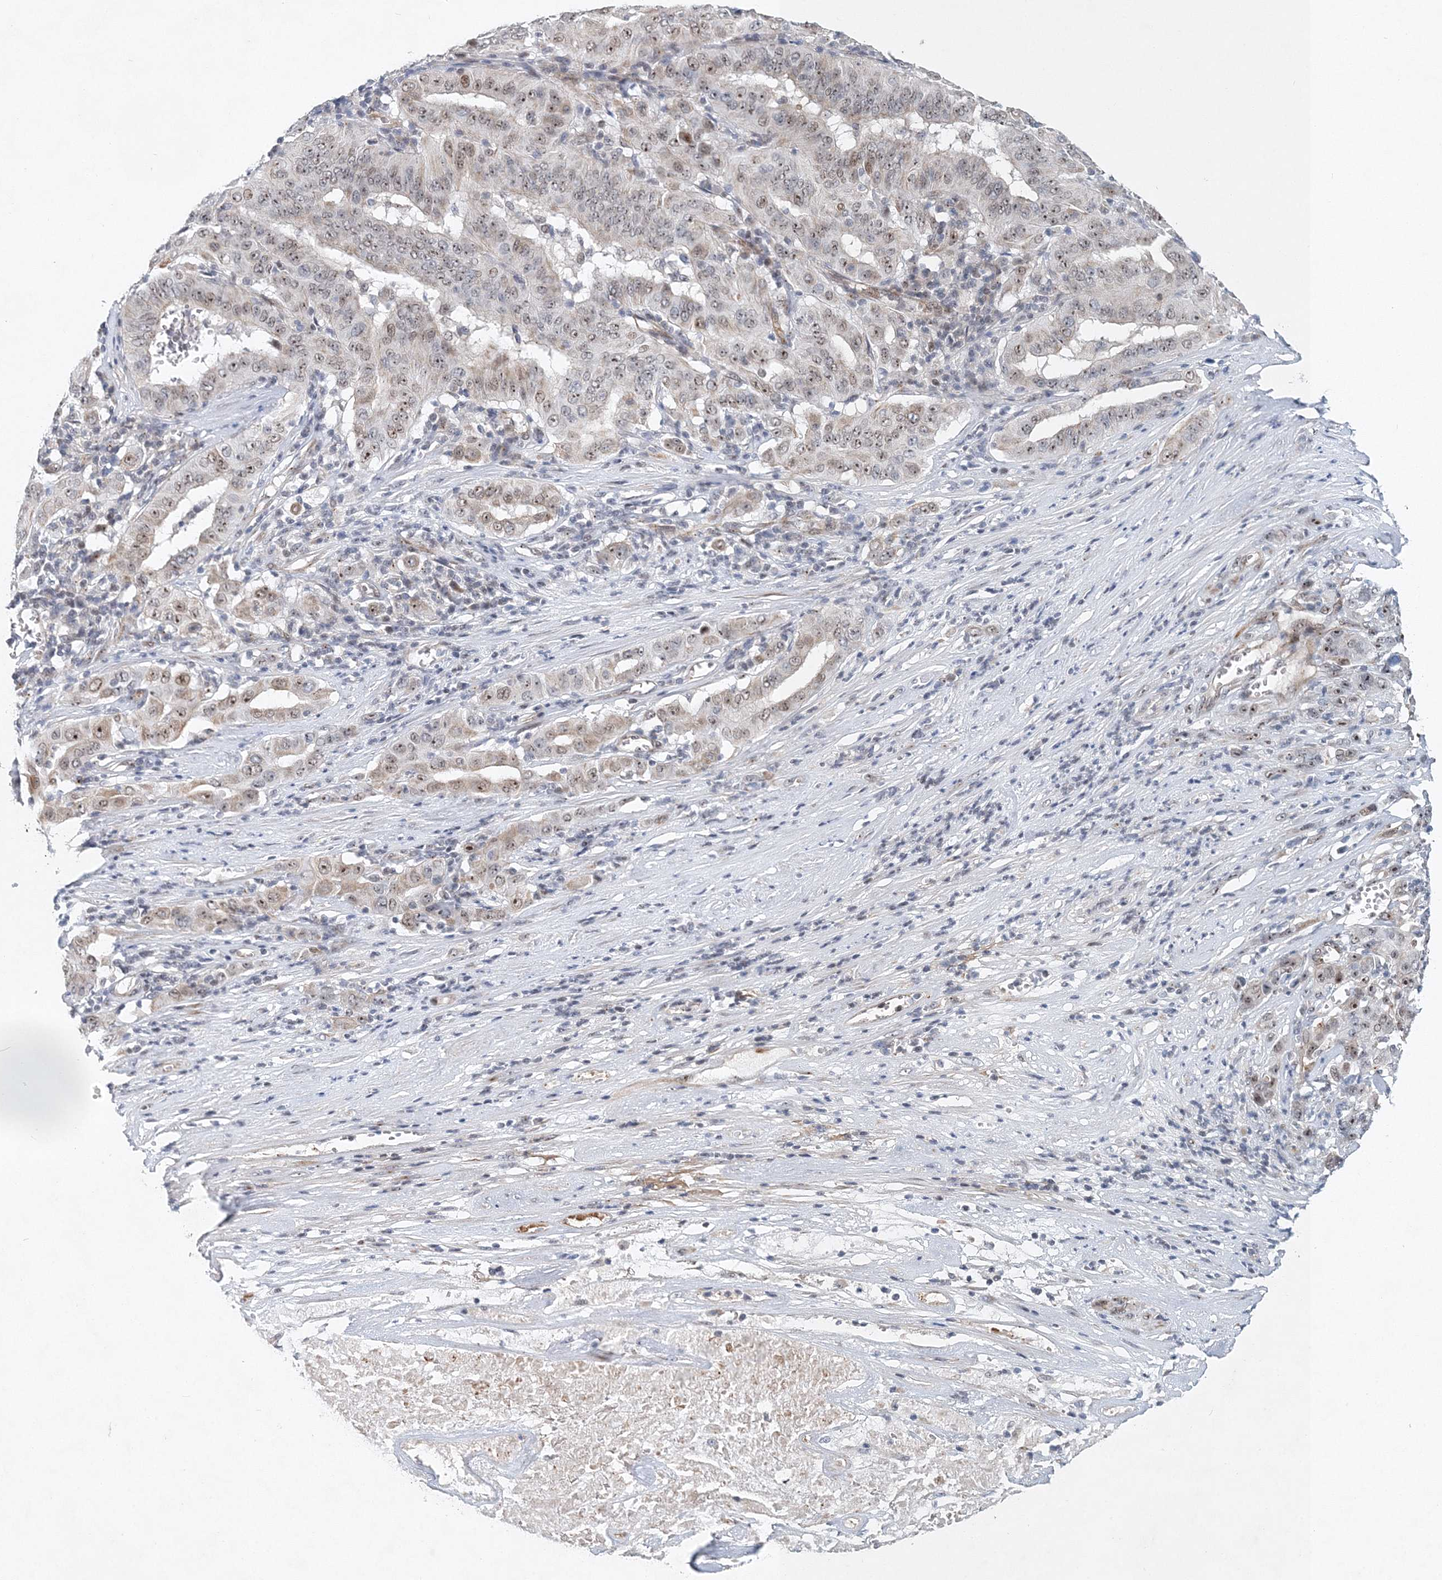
{"staining": {"intensity": "moderate", "quantity": "25%-75%", "location": "nuclear"}, "tissue": "pancreatic cancer", "cell_type": "Tumor cells", "image_type": "cancer", "snomed": [{"axis": "morphology", "description": "Adenocarcinoma, NOS"}, {"axis": "topography", "description": "Pancreas"}], "caption": "Brown immunohistochemical staining in human pancreatic cancer (adenocarcinoma) reveals moderate nuclear staining in about 25%-75% of tumor cells.", "gene": "UIMC1", "patient": {"sex": "male", "age": 63}}